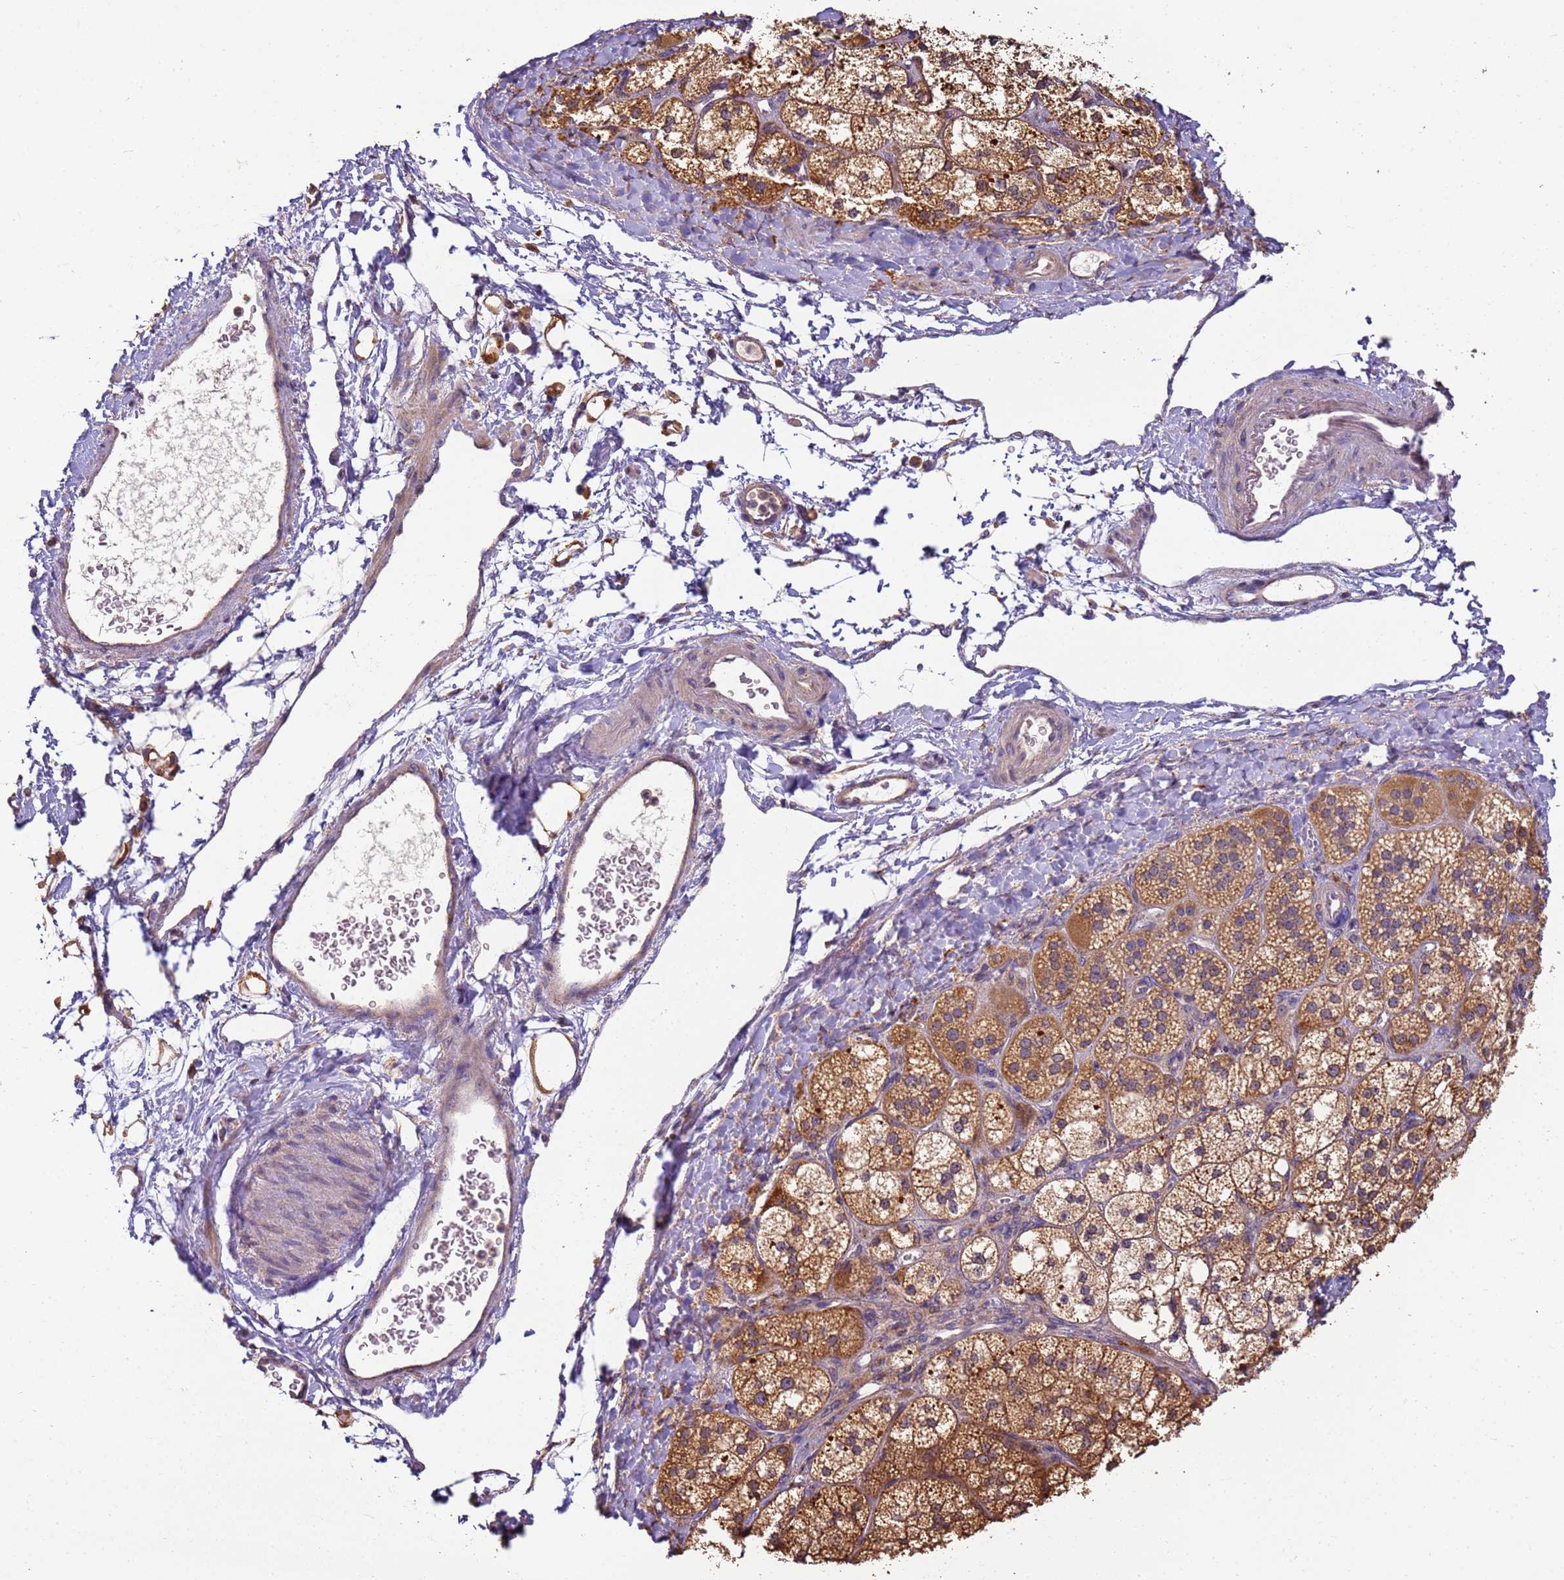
{"staining": {"intensity": "strong", "quantity": ">75%", "location": "cytoplasmic/membranous"}, "tissue": "adrenal gland", "cell_type": "Glandular cells", "image_type": "normal", "snomed": [{"axis": "morphology", "description": "Normal tissue, NOS"}, {"axis": "topography", "description": "Adrenal gland"}], "caption": "Approximately >75% of glandular cells in benign human adrenal gland show strong cytoplasmic/membranous protein positivity as visualized by brown immunohistochemical staining.", "gene": "TIGAR", "patient": {"sex": "male", "age": 61}}